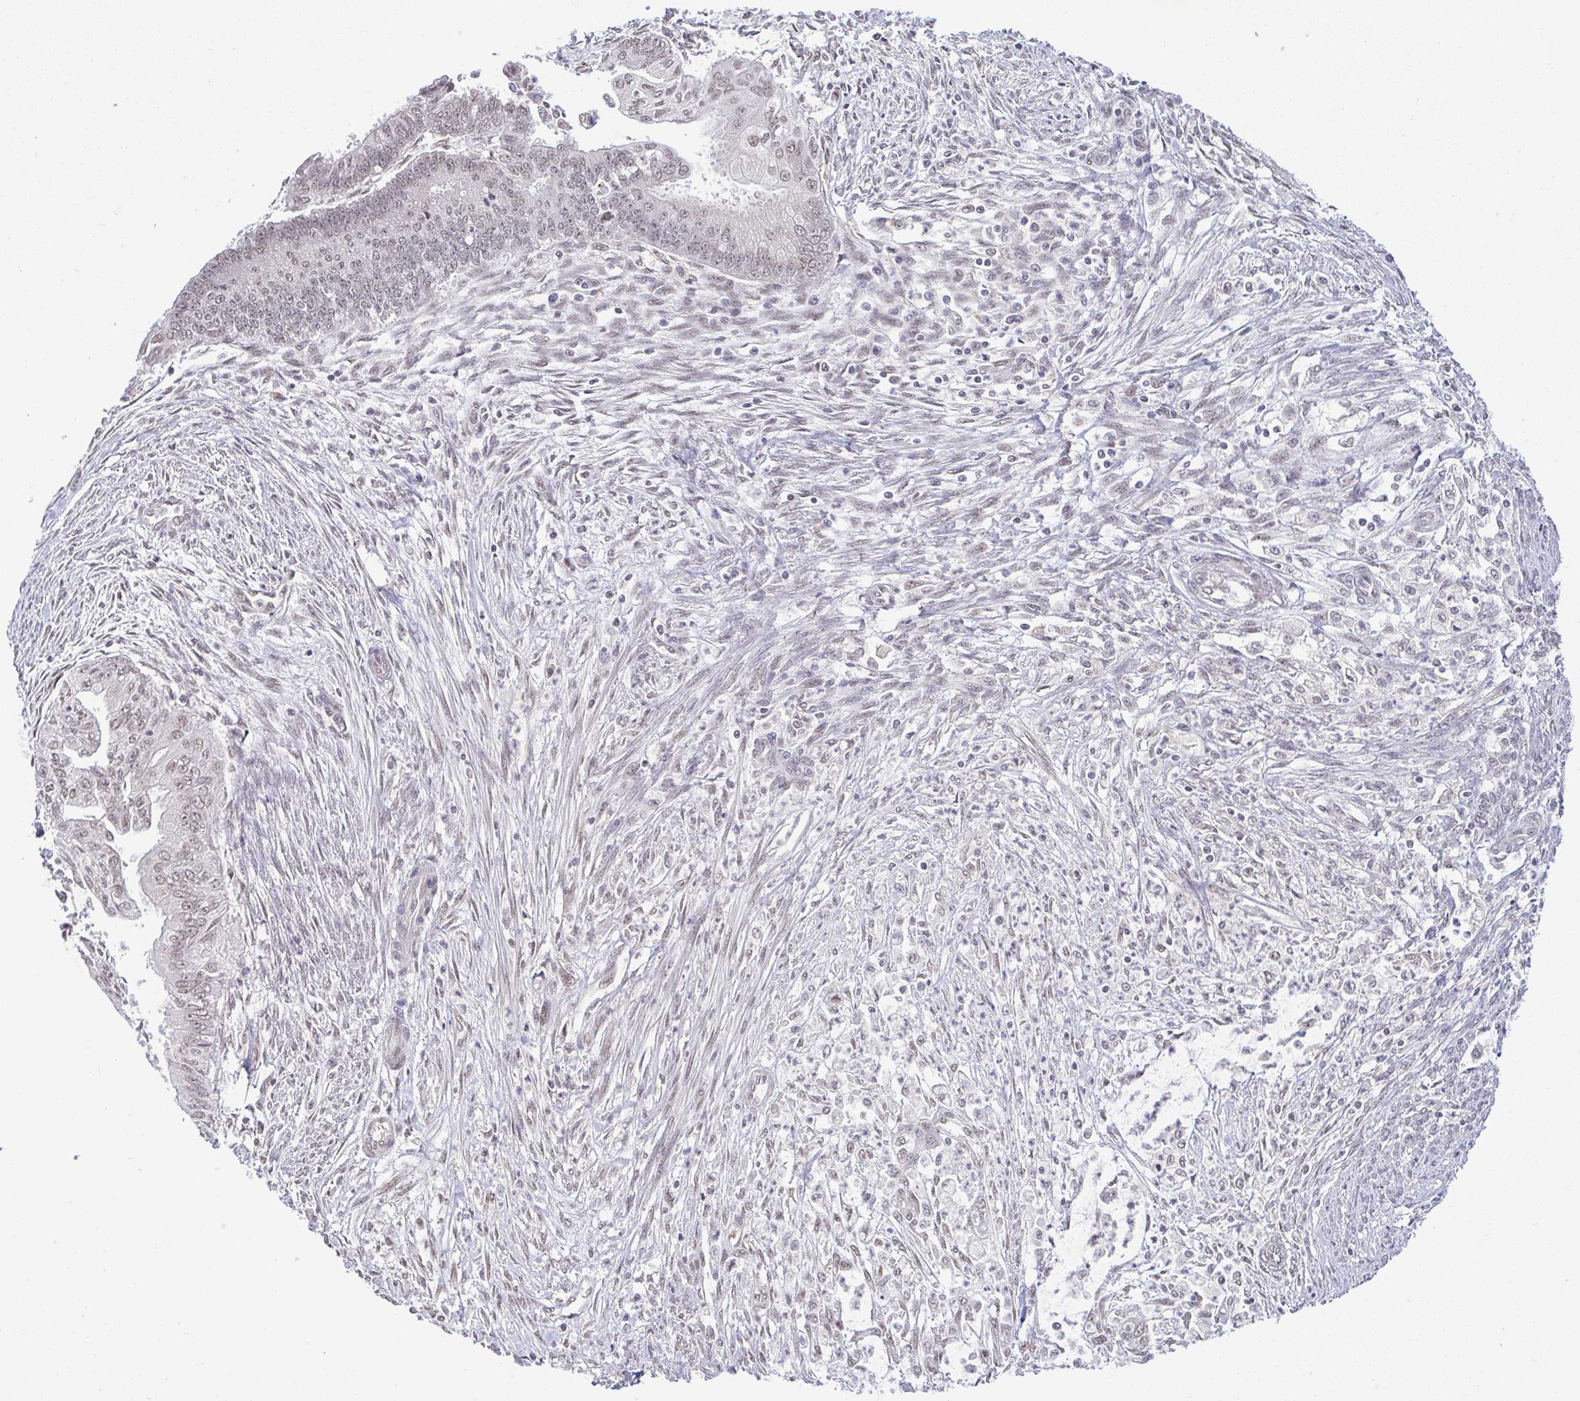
{"staining": {"intensity": "weak", "quantity": ">75%", "location": "nuclear"}, "tissue": "endometrial cancer", "cell_type": "Tumor cells", "image_type": "cancer", "snomed": [{"axis": "morphology", "description": "Adenocarcinoma, NOS"}, {"axis": "topography", "description": "Endometrium"}], "caption": "Weak nuclear expression for a protein is seen in about >75% of tumor cells of endometrial cancer (adenocarcinoma) using immunohistochemistry.", "gene": "C9orf64", "patient": {"sex": "female", "age": 73}}